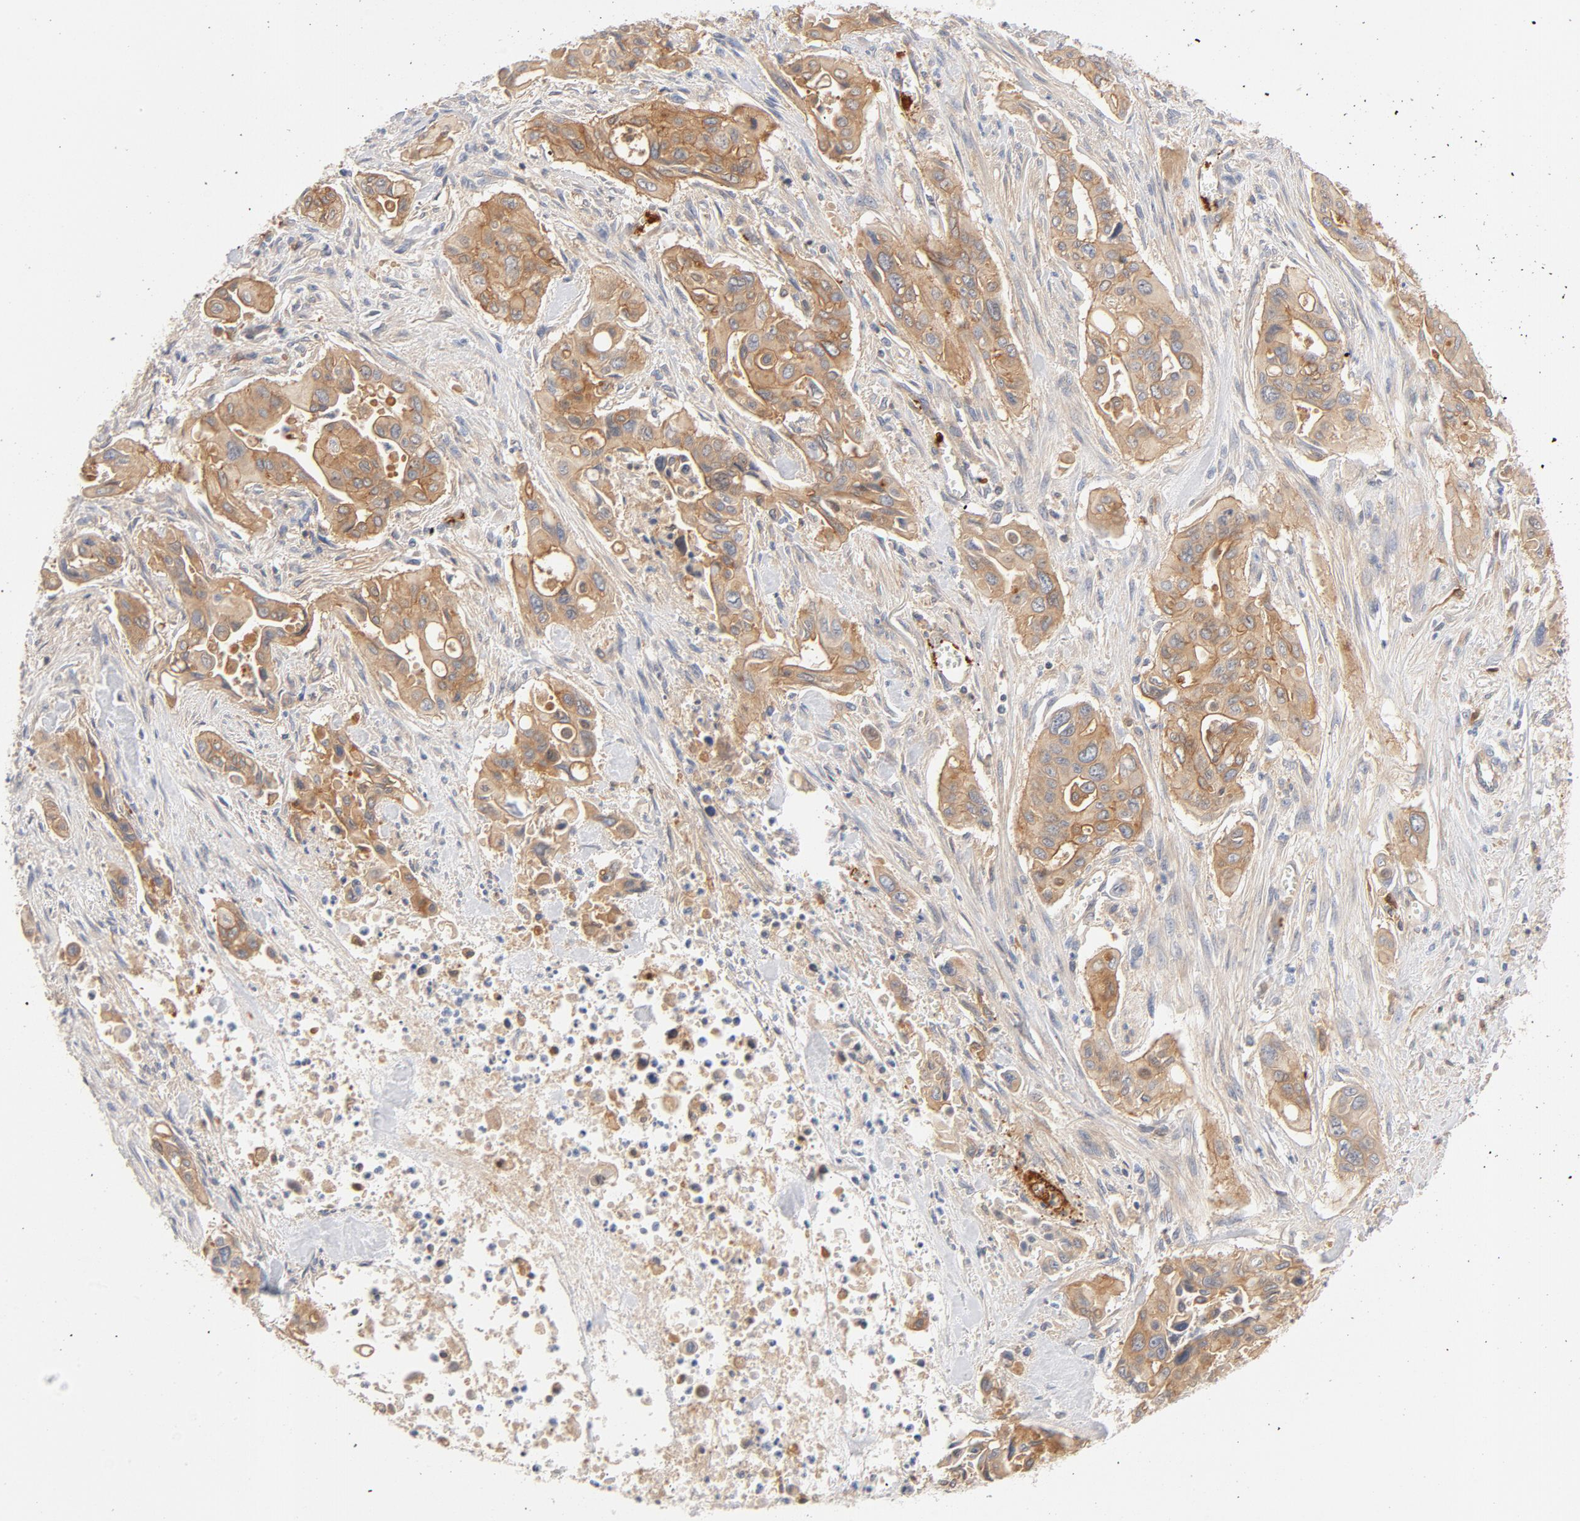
{"staining": {"intensity": "moderate", "quantity": ">75%", "location": "cytoplasmic/membranous"}, "tissue": "pancreatic cancer", "cell_type": "Tumor cells", "image_type": "cancer", "snomed": [{"axis": "morphology", "description": "Adenocarcinoma, NOS"}, {"axis": "topography", "description": "Pancreas"}], "caption": "Moderate cytoplasmic/membranous positivity is appreciated in about >75% of tumor cells in pancreatic cancer.", "gene": "SRC", "patient": {"sex": "male", "age": 77}}